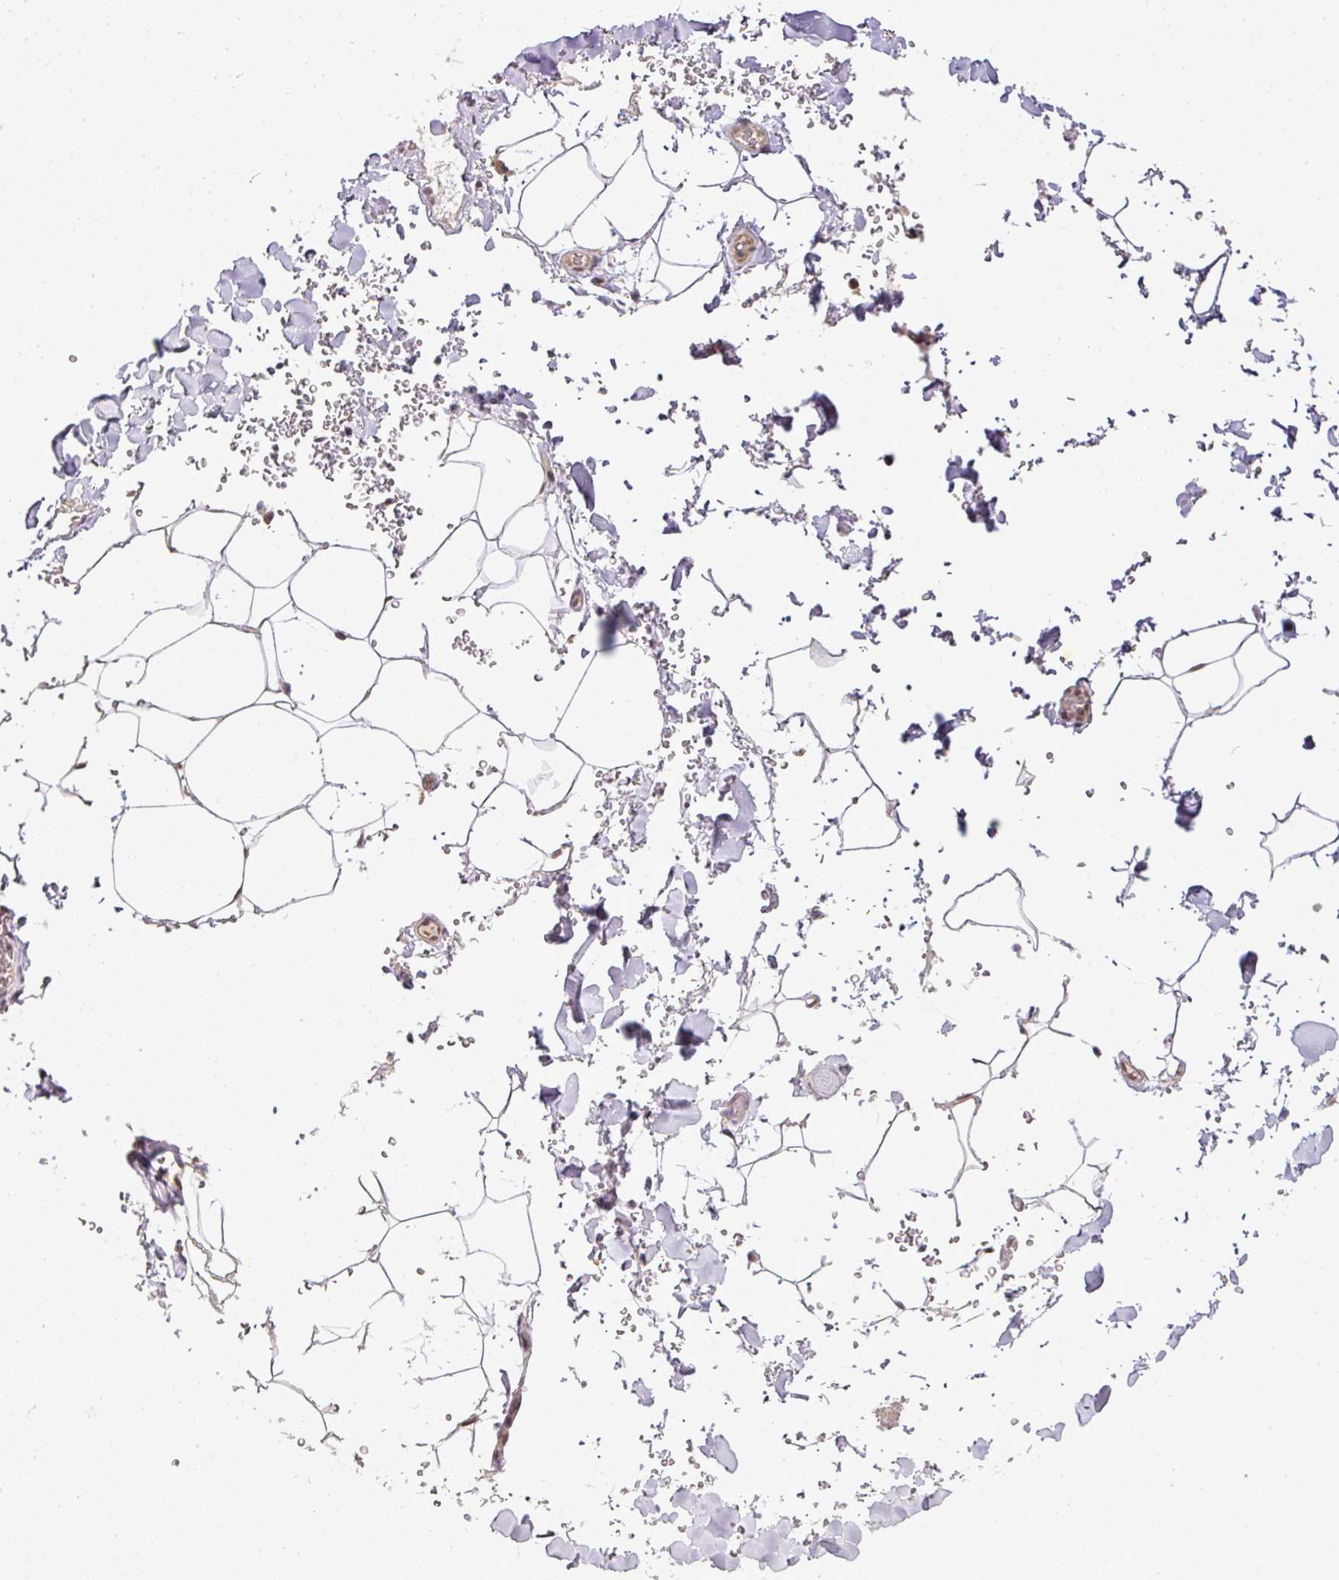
{"staining": {"intensity": "negative", "quantity": "none", "location": "none"}, "tissue": "adipose tissue", "cell_type": "Adipocytes", "image_type": "normal", "snomed": [{"axis": "morphology", "description": "Normal tissue, NOS"}, {"axis": "topography", "description": "Rectum"}, {"axis": "topography", "description": "Peripheral nerve tissue"}], "caption": "Immunohistochemistry (IHC) image of benign human adipose tissue stained for a protein (brown), which exhibits no expression in adipocytes.", "gene": "C1orf226", "patient": {"sex": "female", "age": 69}}